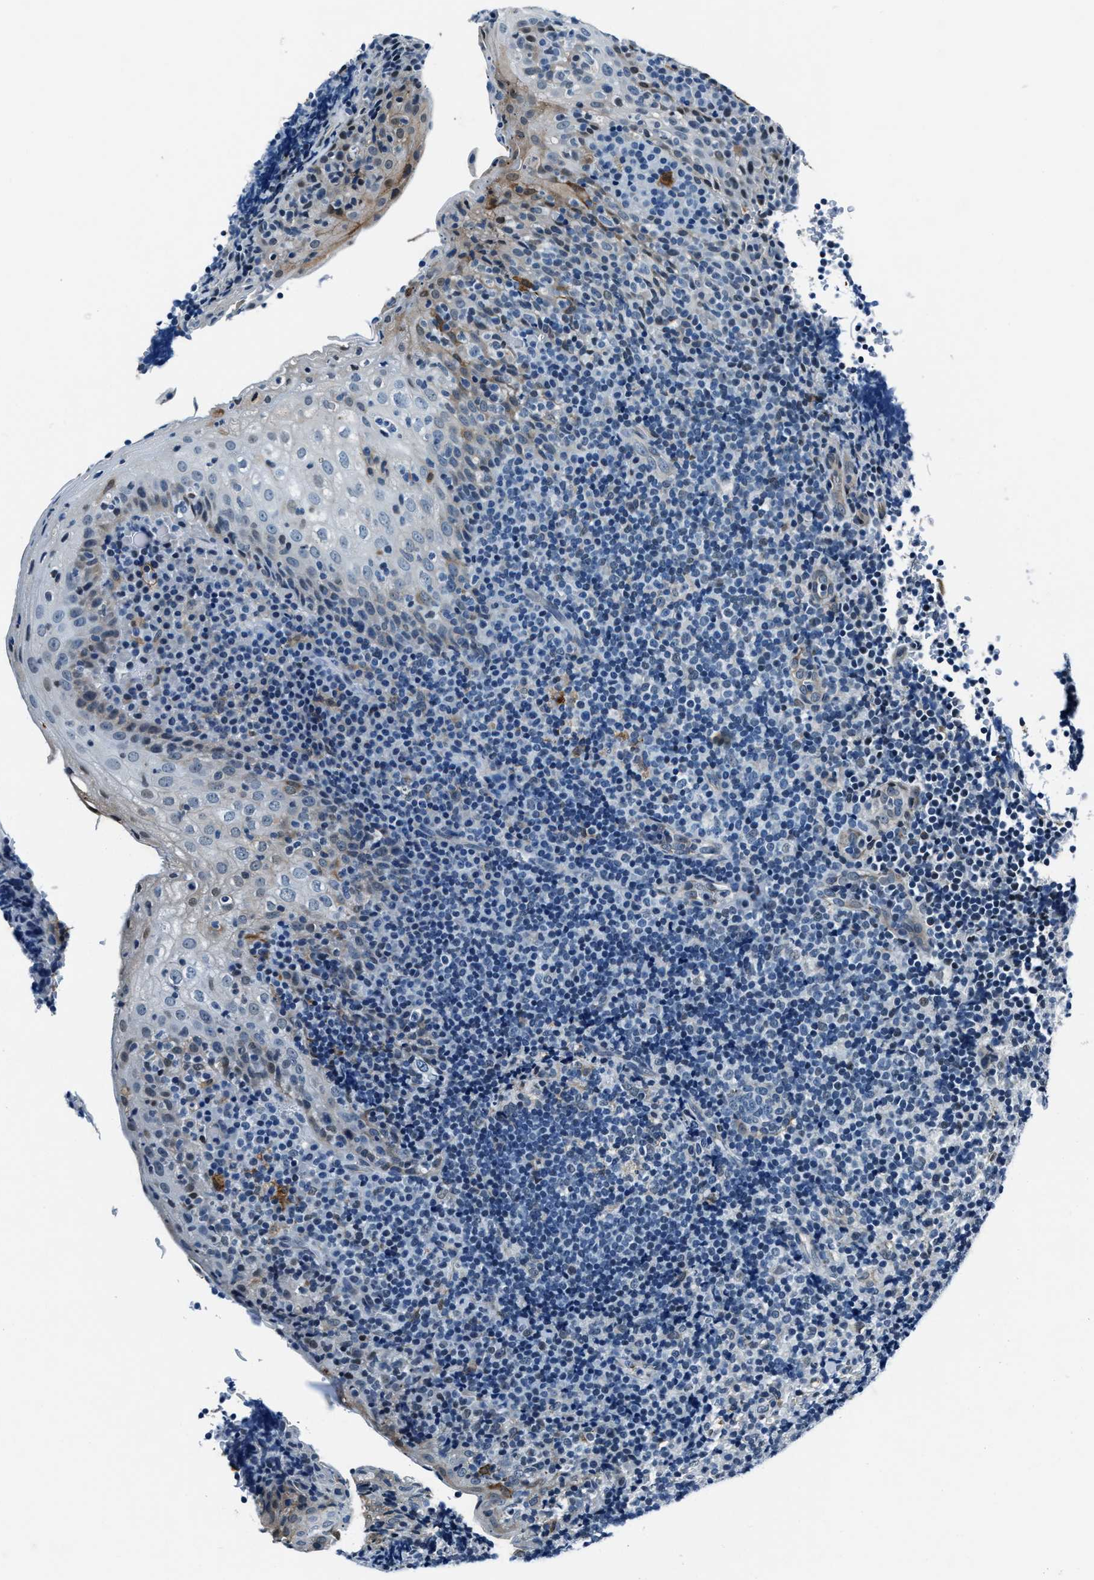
{"staining": {"intensity": "negative", "quantity": "none", "location": "none"}, "tissue": "tonsil", "cell_type": "Germinal center cells", "image_type": "normal", "snomed": [{"axis": "morphology", "description": "Normal tissue, NOS"}, {"axis": "topography", "description": "Tonsil"}], "caption": "A micrograph of human tonsil is negative for staining in germinal center cells. (Brightfield microscopy of DAB (3,3'-diaminobenzidine) IHC at high magnification).", "gene": "PTPDC1", "patient": {"sex": "male", "age": 37}}